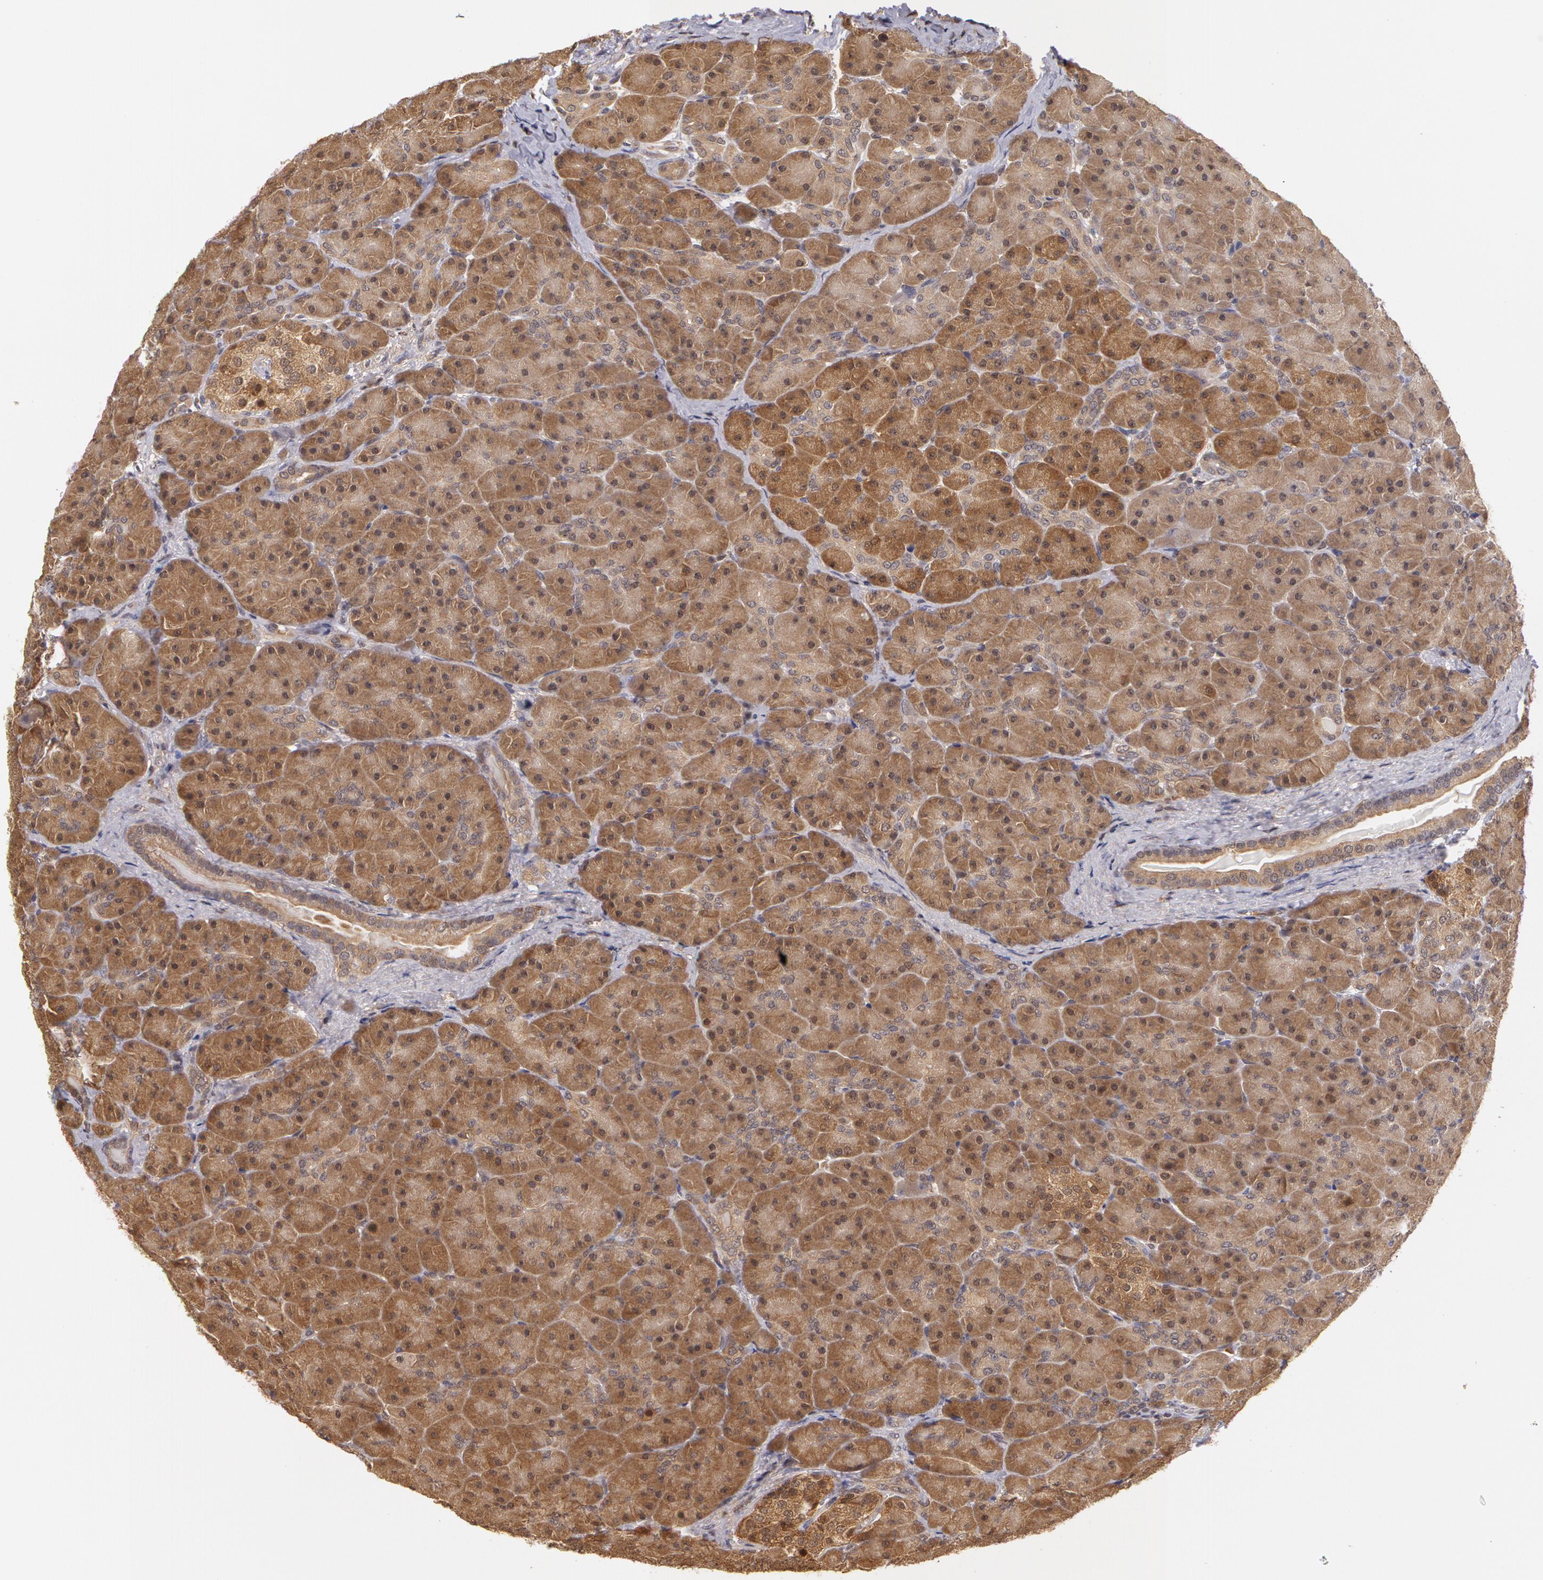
{"staining": {"intensity": "moderate", "quantity": ">75%", "location": "cytoplasmic/membranous"}, "tissue": "pancreas", "cell_type": "Exocrine glandular cells", "image_type": "normal", "snomed": [{"axis": "morphology", "description": "Normal tissue, NOS"}, {"axis": "topography", "description": "Pancreas"}], "caption": "Immunohistochemistry (IHC) staining of normal pancreas, which reveals medium levels of moderate cytoplasmic/membranous staining in approximately >75% of exocrine glandular cells indicating moderate cytoplasmic/membranous protein expression. The staining was performed using DAB (3,3'-diaminobenzidine) (brown) for protein detection and nuclei were counterstained in hematoxylin (blue).", "gene": "AHSA1", "patient": {"sex": "male", "age": 66}}